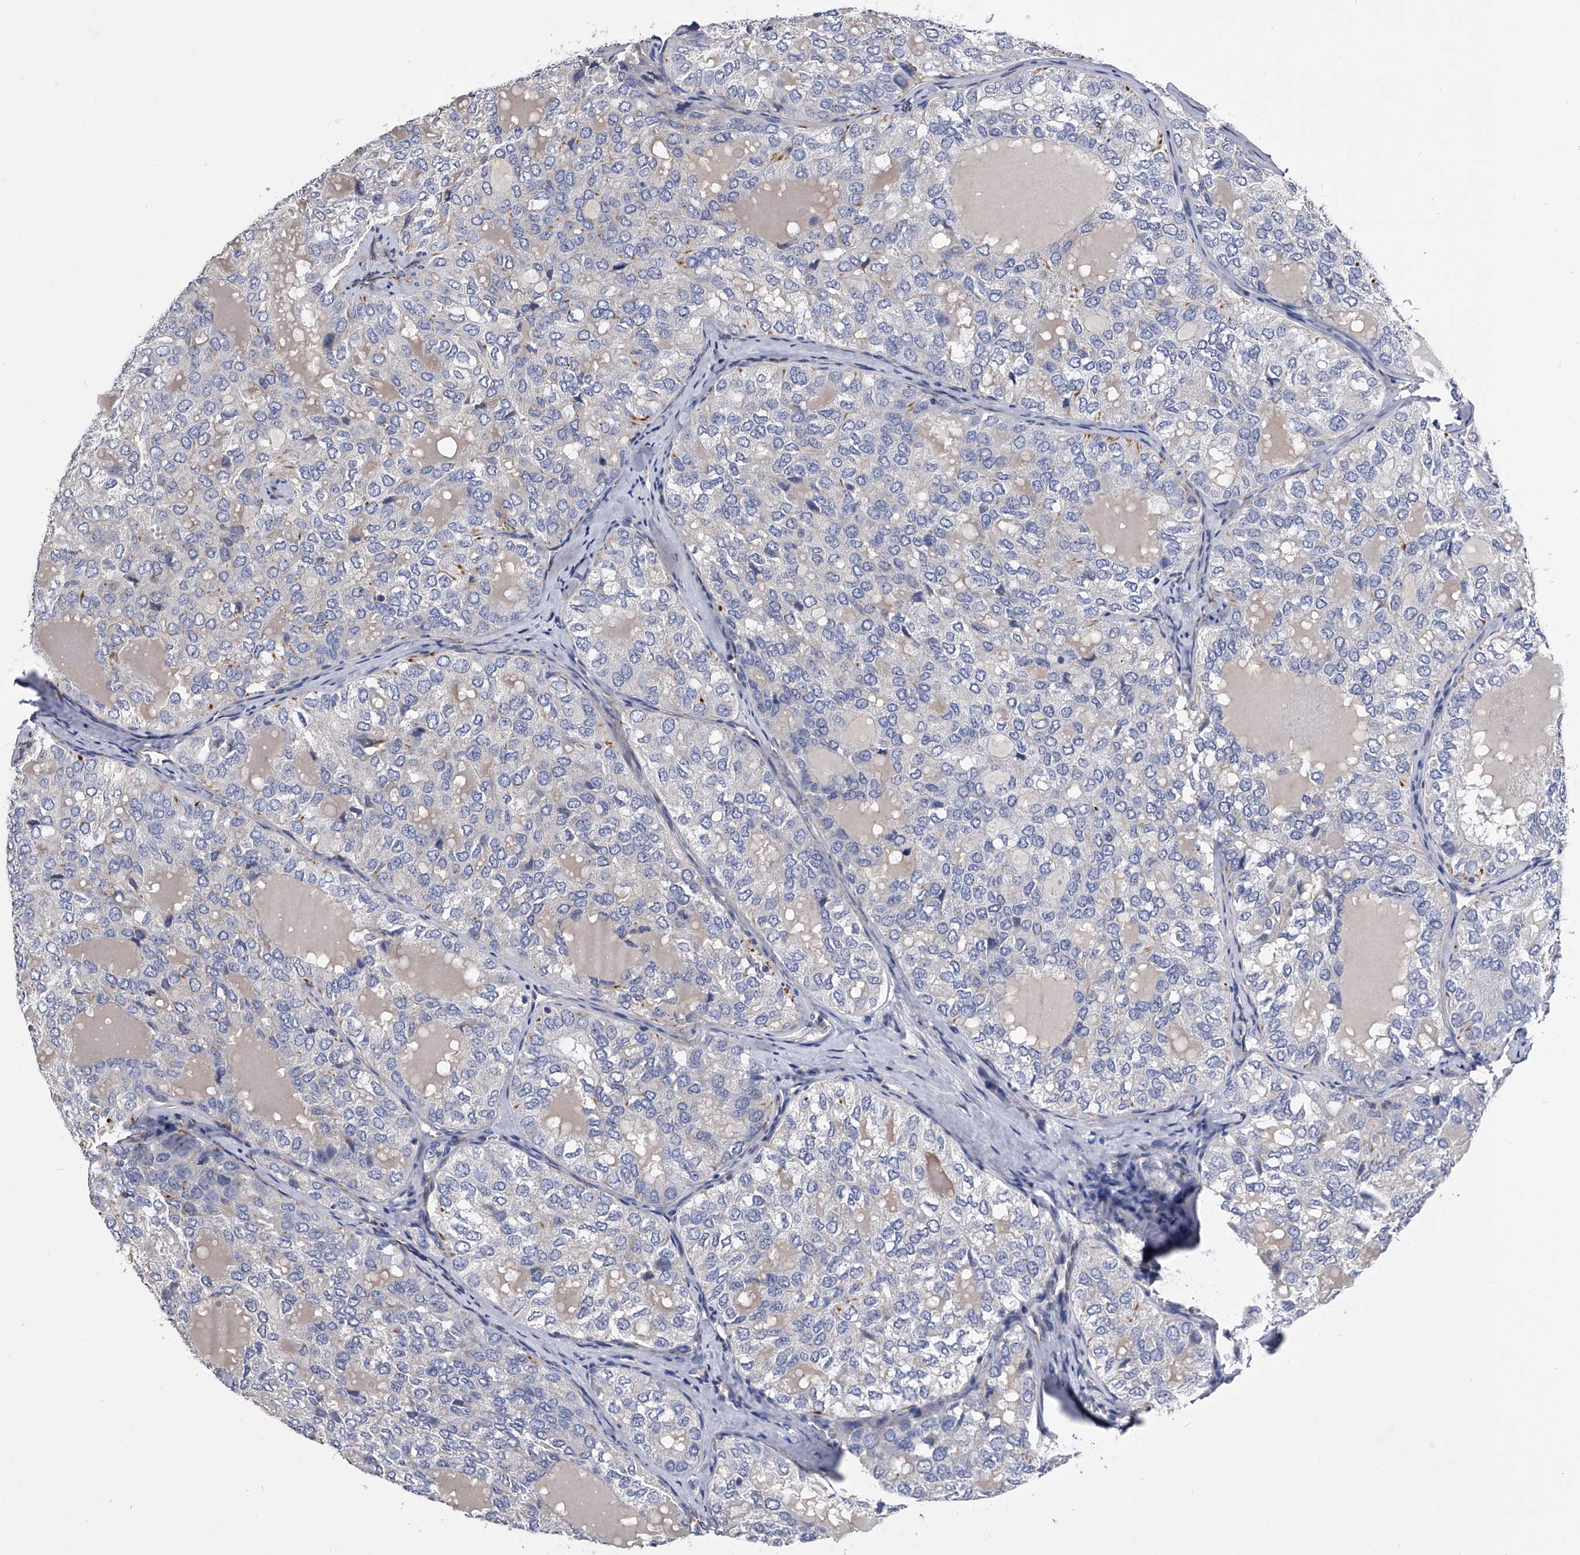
{"staining": {"intensity": "negative", "quantity": "none", "location": "none"}, "tissue": "thyroid cancer", "cell_type": "Tumor cells", "image_type": "cancer", "snomed": [{"axis": "morphology", "description": "Follicular adenoma carcinoma, NOS"}, {"axis": "topography", "description": "Thyroid gland"}], "caption": "Immunohistochemical staining of human thyroid cancer displays no significant staining in tumor cells.", "gene": "EFCAB7", "patient": {"sex": "male", "age": 75}}